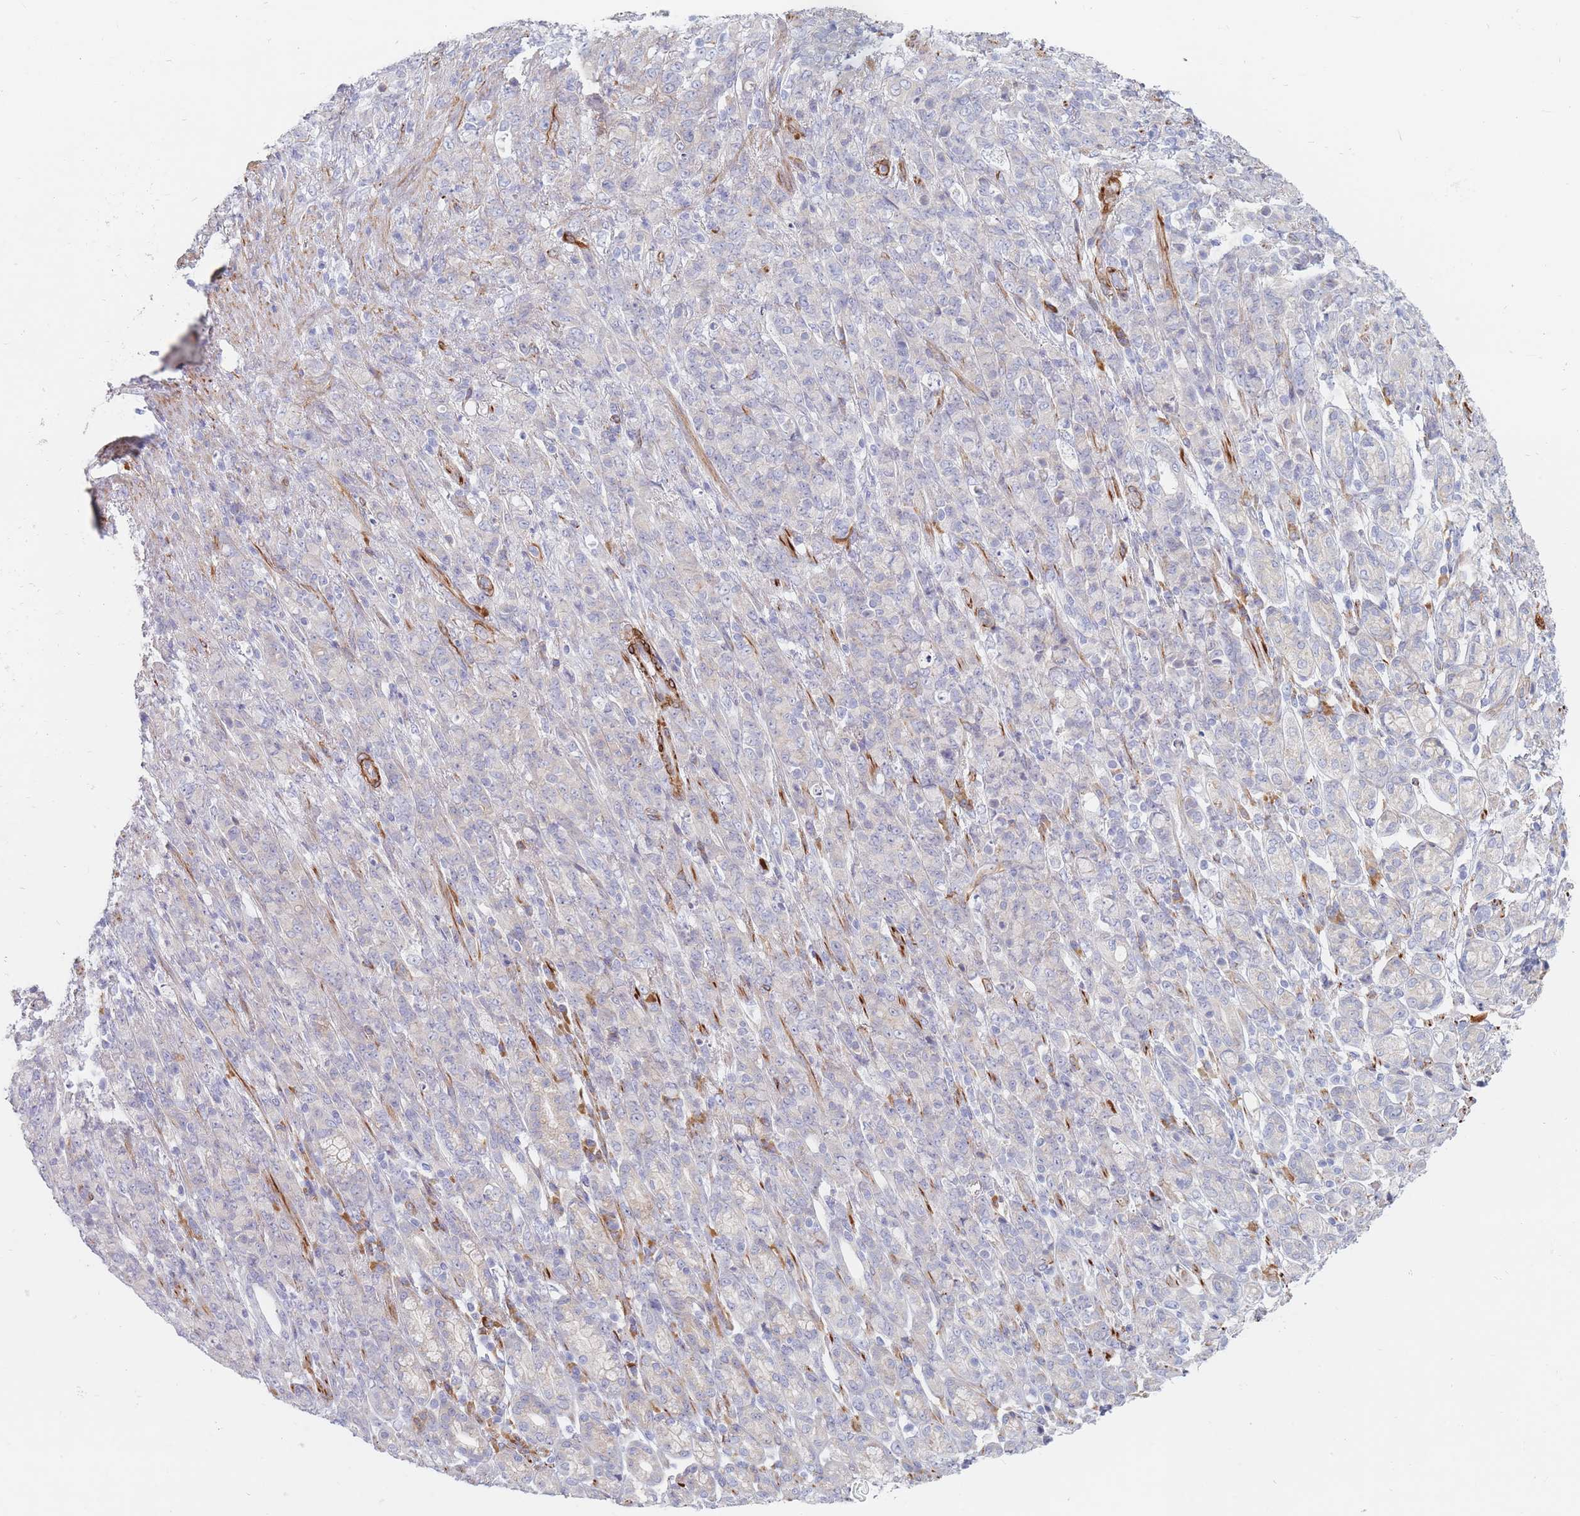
{"staining": {"intensity": "negative", "quantity": "none", "location": "none"}, "tissue": "stomach cancer", "cell_type": "Tumor cells", "image_type": "cancer", "snomed": [{"axis": "morphology", "description": "Adenocarcinoma, NOS"}, {"axis": "topography", "description": "Stomach"}], "caption": "Immunohistochemical staining of human stomach adenocarcinoma exhibits no significant expression in tumor cells. (Stains: DAB (3,3'-diaminobenzidine) IHC with hematoxylin counter stain, Microscopy: brightfield microscopy at high magnification).", "gene": "ERBIN", "patient": {"sex": "female", "age": 79}}